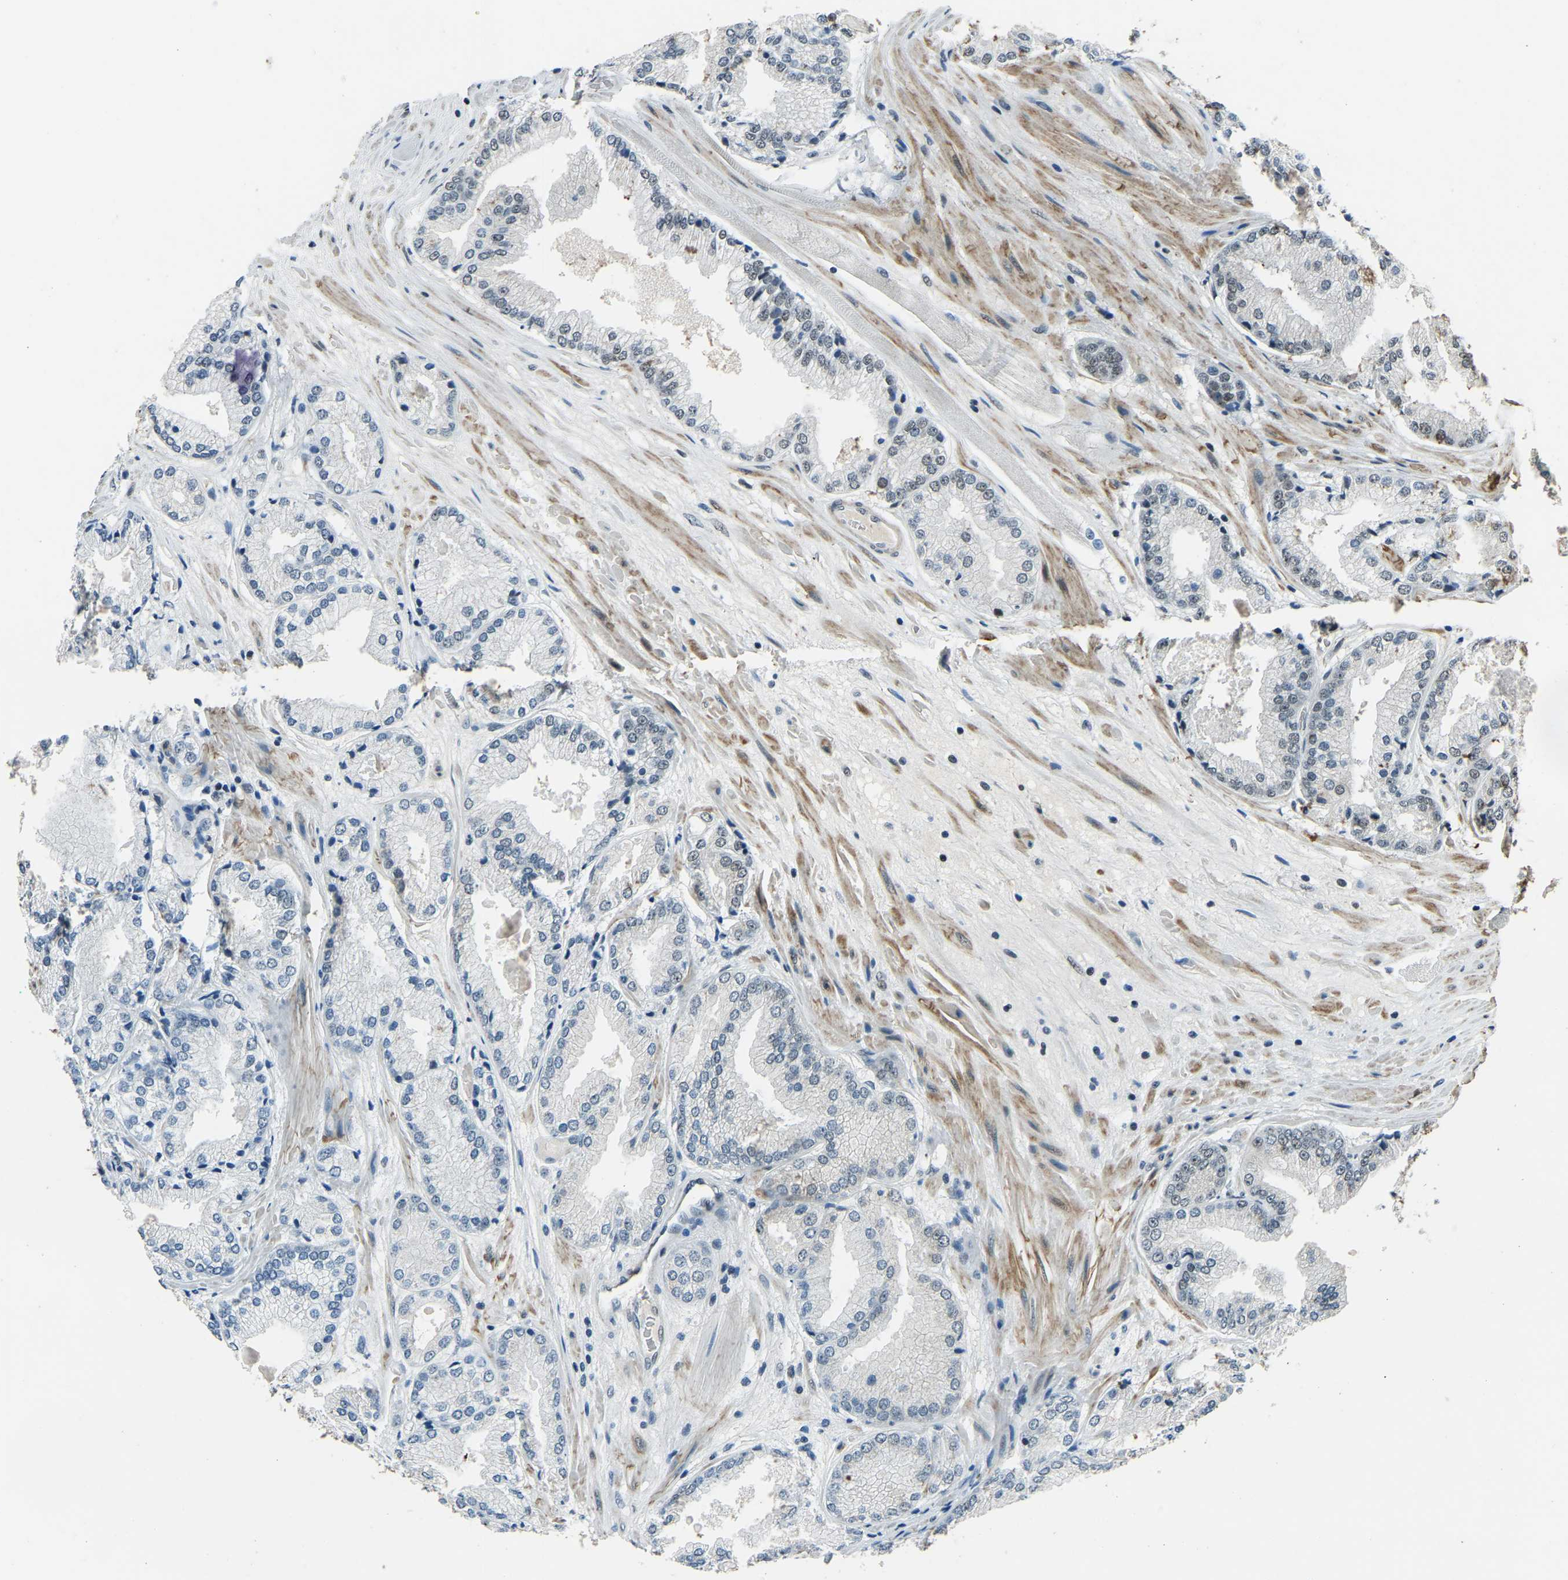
{"staining": {"intensity": "negative", "quantity": "none", "location": "none"}, "tissue": "prostate cancer", "cell_type": "Tumor cells", "image_type": "cancer", "snomed": [{"axis": "morphology", "description": "Adenocarcinoma, High grade"}, {"axis": "topography", "description": "Prostate"}], "caption": "Immunohistochemistry (IHC) photomicrograph of human adenocarcinoma (high-grade) (prostate) stained for a protein (brown), which demonstrates no staining in tumor cells.", "gene": "PRCC", "patient": {"sex": "male", "age": 59}}